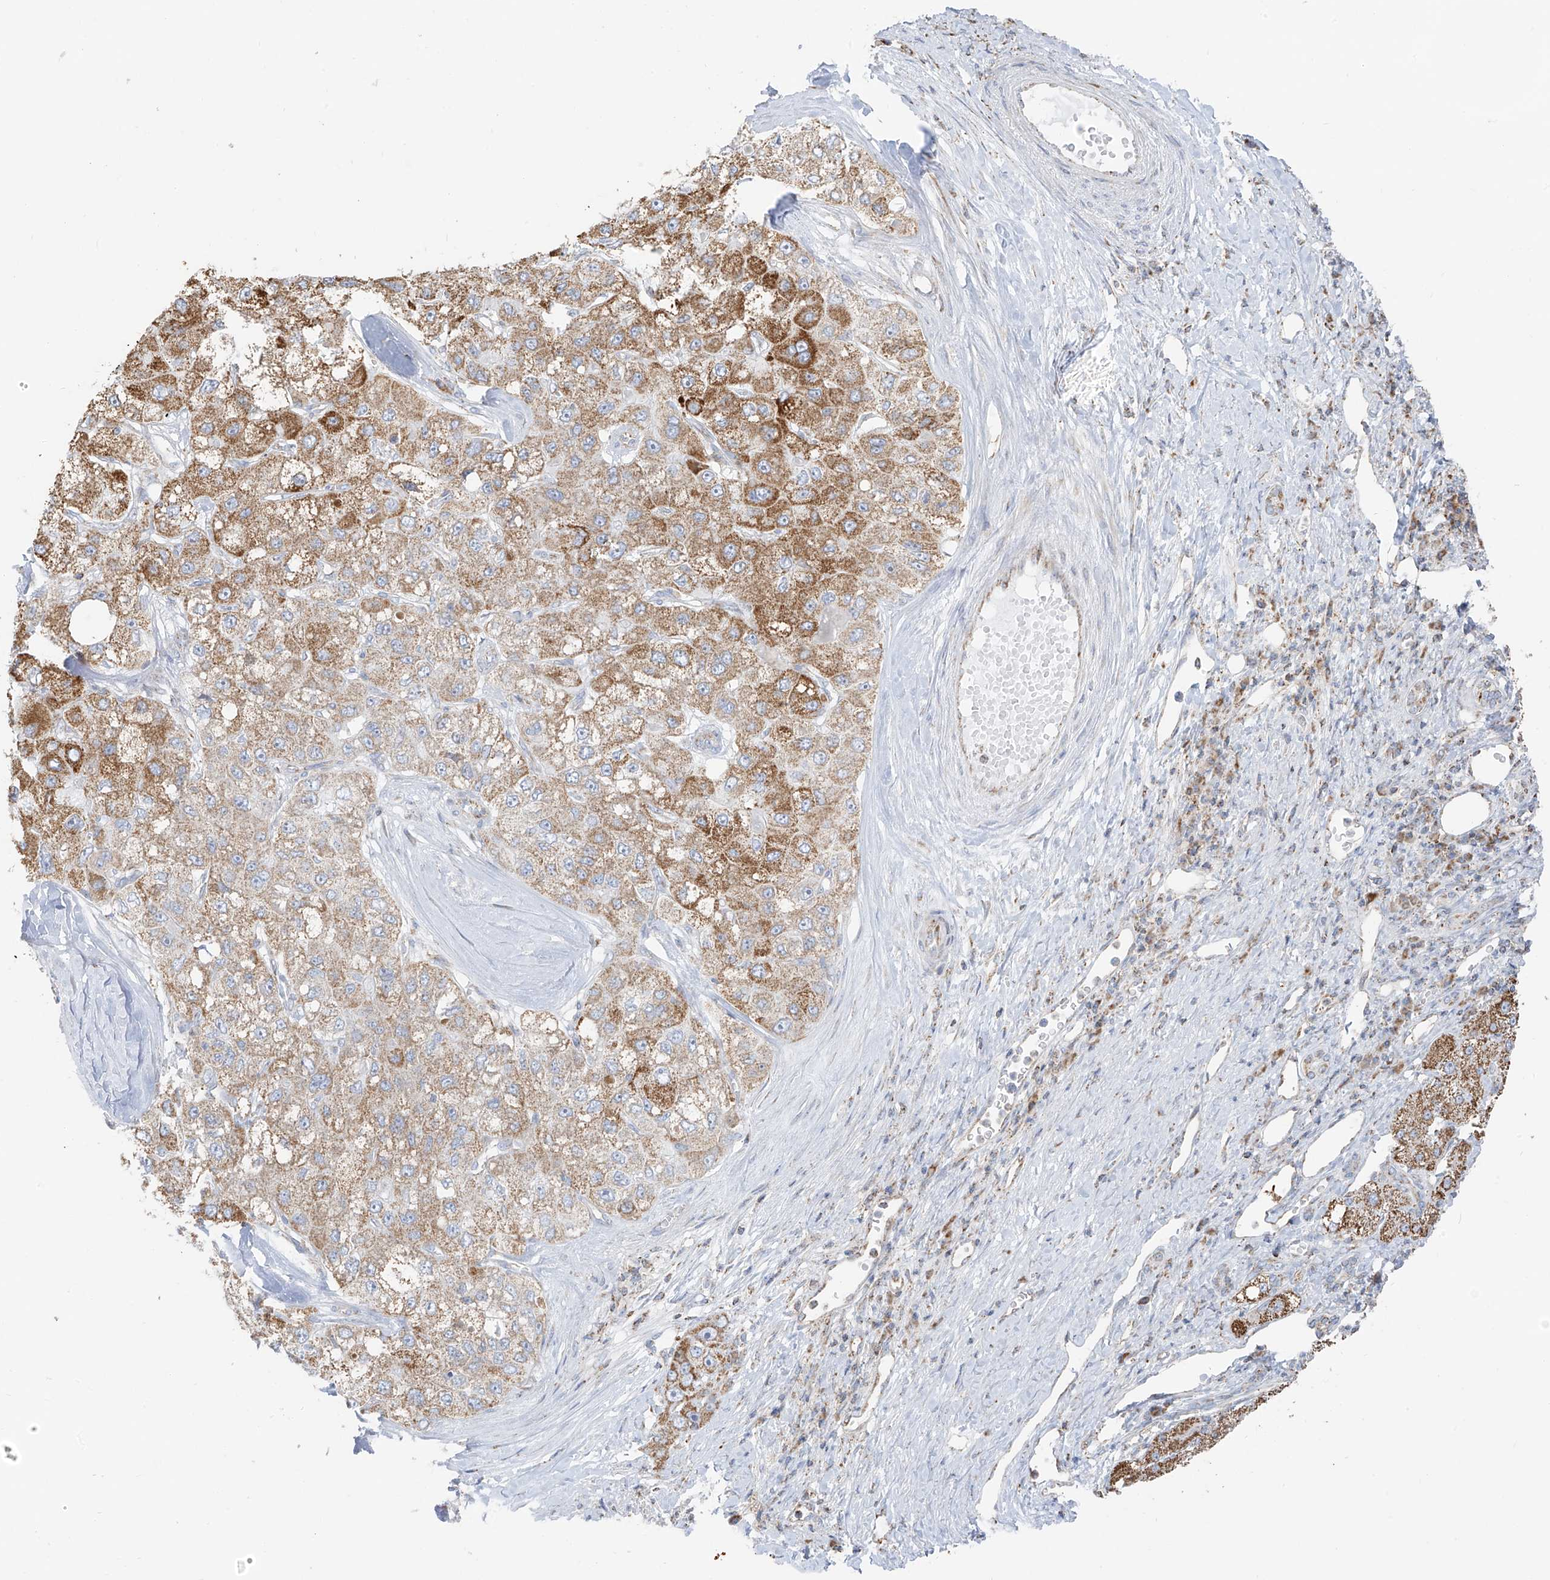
{"staining": {"intensity": "moderate", "quantity": ">75%", "location": "cytoplasmic/membranous"}, "tissue": "liver cancer", "cell_type": "Tumor cells", "image_type": "cancer", "snomed": [{"axis": "morphology", "description": "Carcinoma, Hepatocellular, NOS"}, {"axis": "topography", "description": "Liver"}], "caption": "Immunohistochemical staining of human liver hepatocellular carcinoma exhibits medium levels of moderate cytoplasmic/membranous protein expression in approximately >75% of tumor cells.", "gene": "ETHE1", "patient": {"sex": "male", "age": 80}}